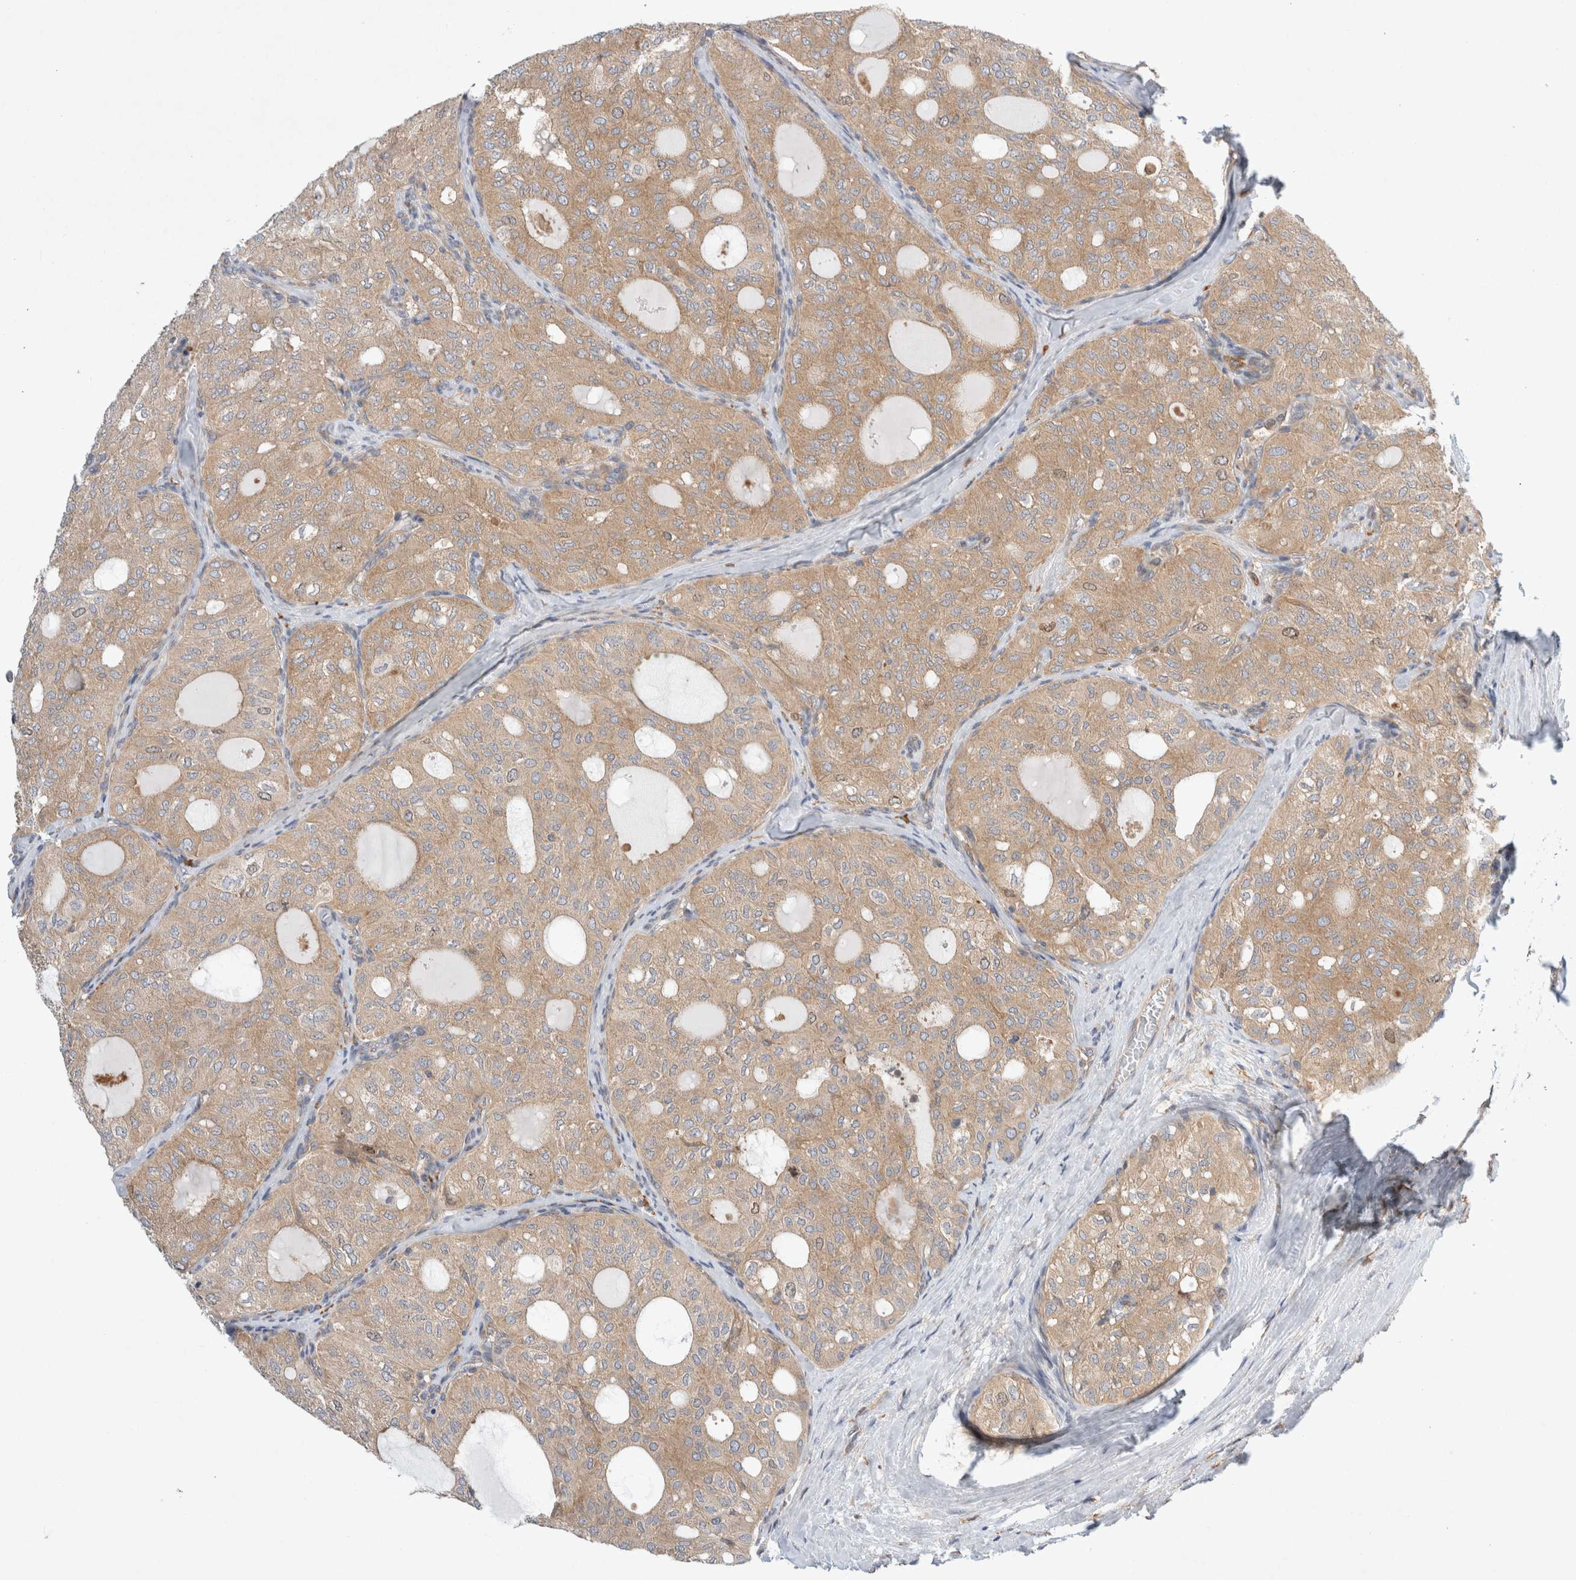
{"staining": {"intensity": "moderate", "quantity": ">75%", "location": "cytoplasmic/membranous"}, "tissue": "thyroid cancer", "cell_type": "Tumor cells", "image_type": "cancer", "snomed": [{"axis": "morphology", "description": "Follicular adenoma carcinoma, NOS"}, {"axis": "topography", "description": "Thyroid gland"}], "caption": "Thyroid cancer (follicular adenoma carcinoma) stained with a brown dye reveals moderate cytoplasmic/membranous positive expression in about >75% of tumor cells.", "gene": "CDCA7L", "patient": {"sex": "male", "age": 75}}